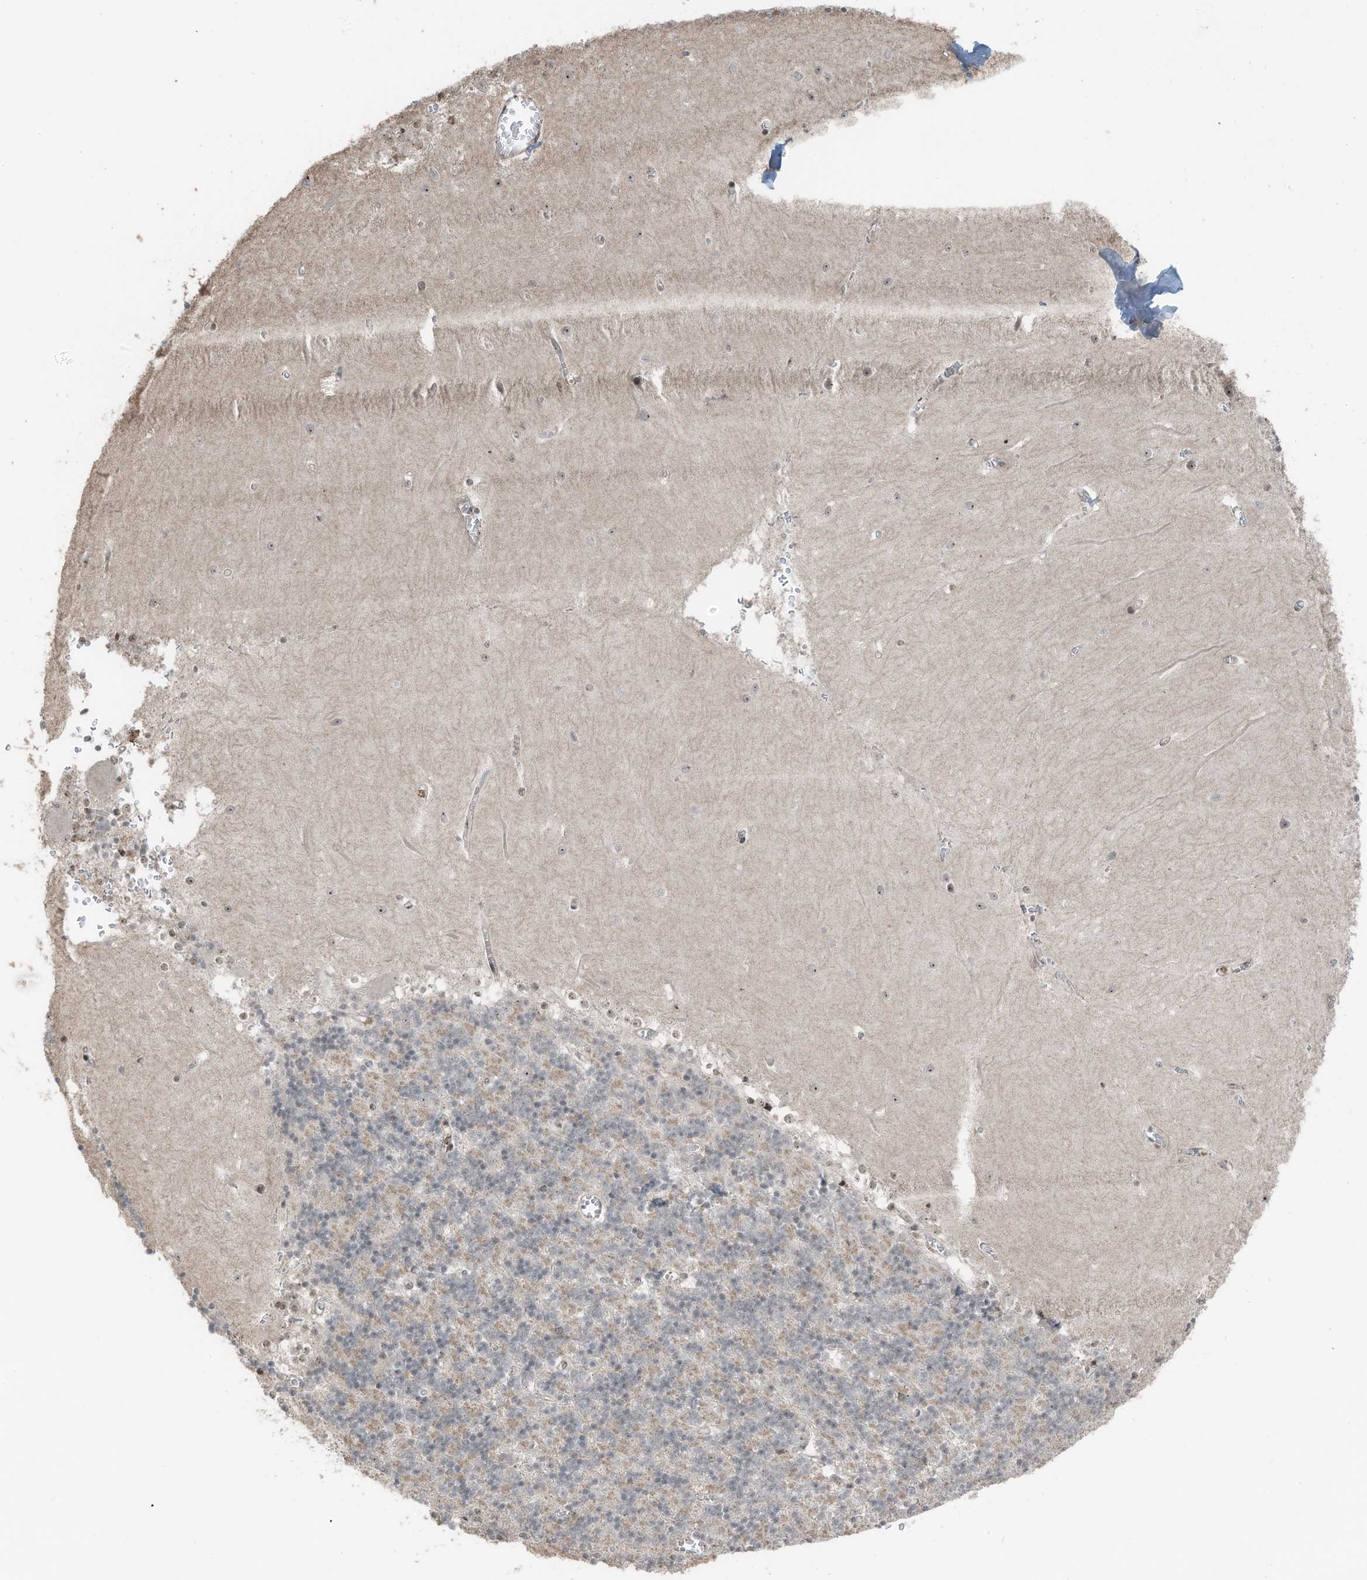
{"staining": {"intensity": "moderate", "quantity": "25%-75%", "location": "nuclear"}, "tissue": "cerebellum", "cell_type": "Cells in granular layer", "image_type": "normal", "snomed": [{"axis": "morphology", "description": "Normal tissue, NOS"}, {"axis": "topography", "description": "Cerebellum"}], "caption": "DAB immunohistochemical staining of normal cerebellum exhibits moderate nuclear protein expression in about 25%-75% of cells in granular layer. (brown staining indicates protein expression, while blue staining denotes nuclei).", "gene": "UTP3", "patient": {"sex": "male", "age": 37}}